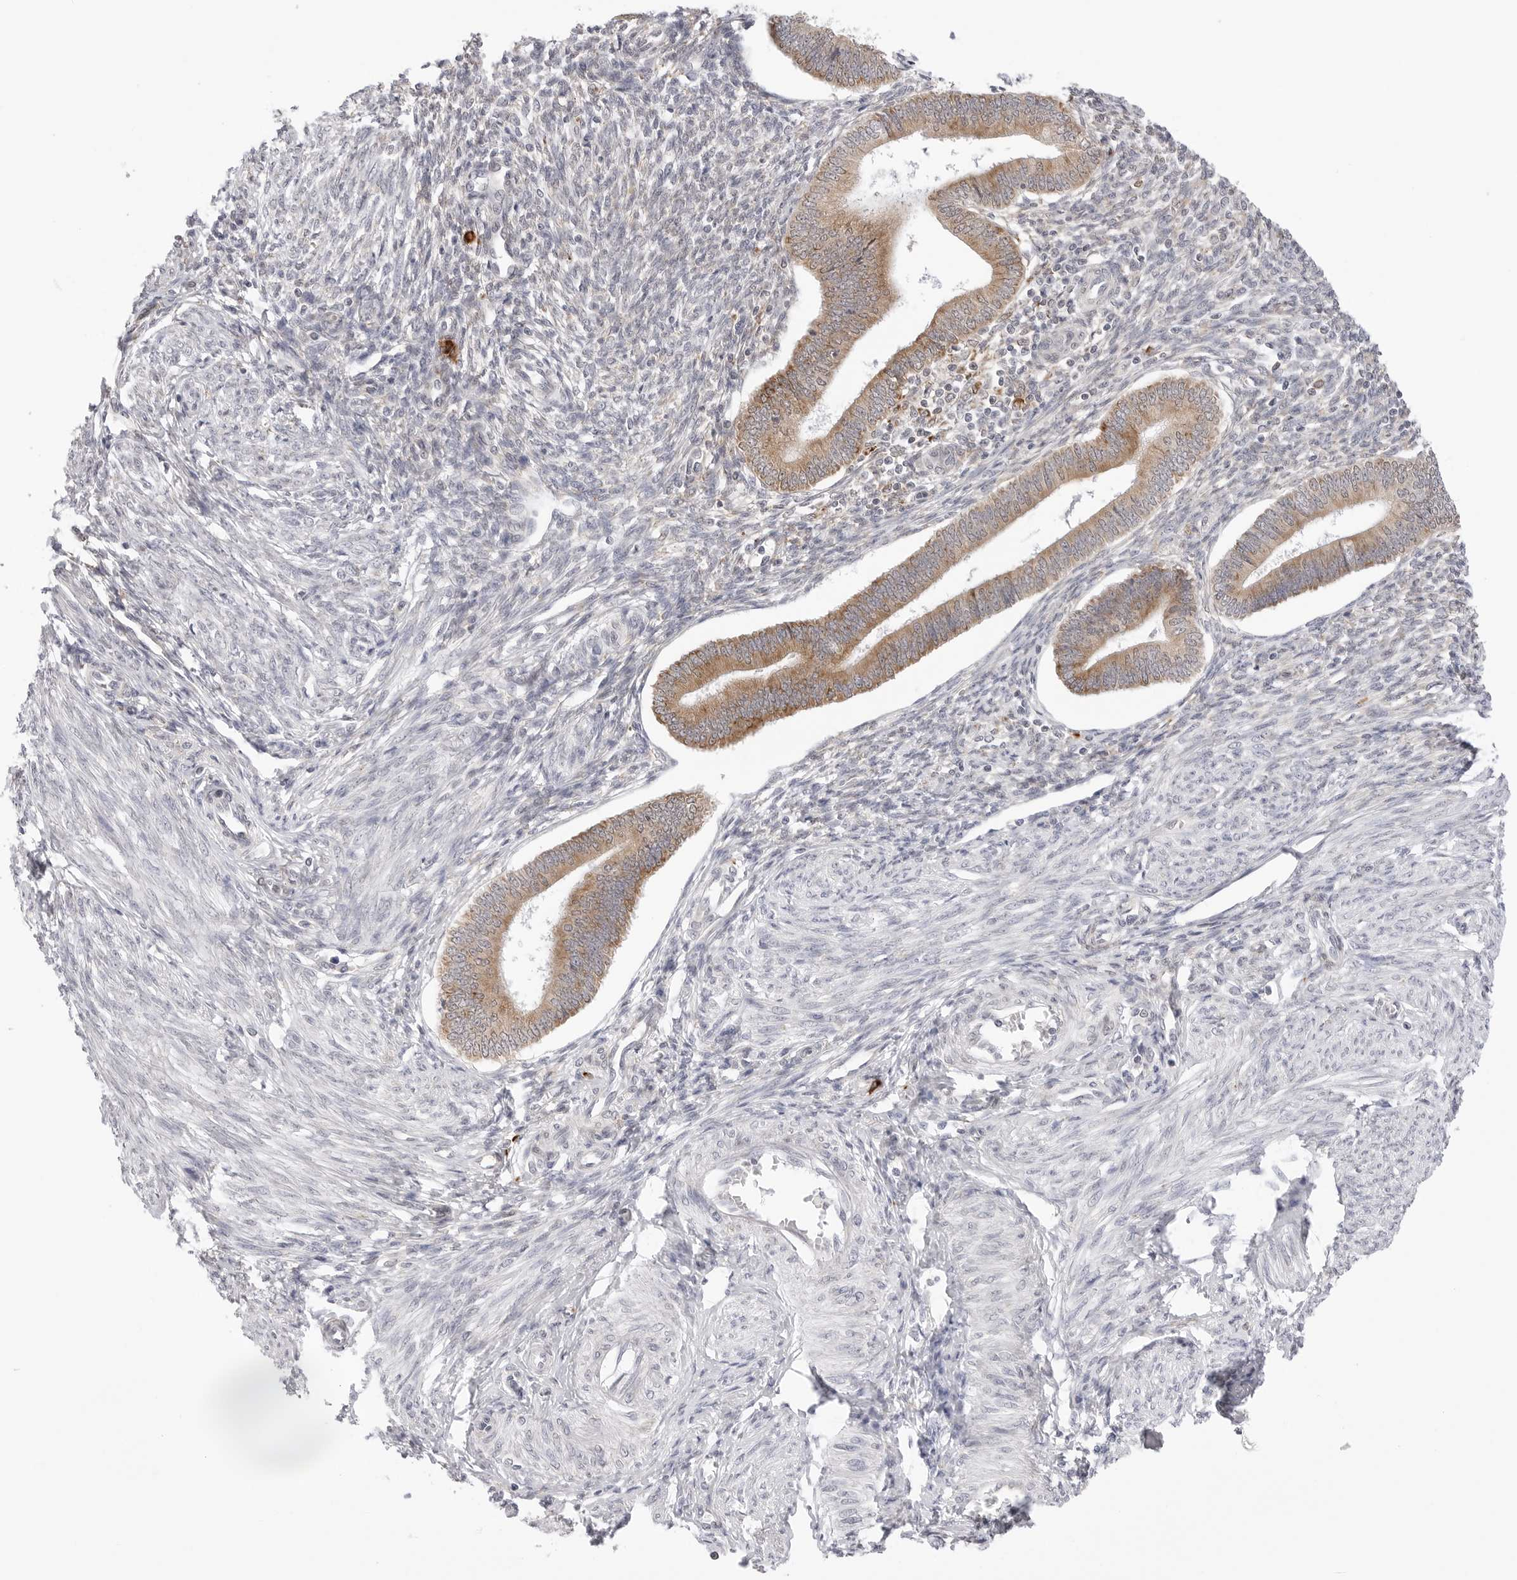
{"staining": {"intensity": "negative", "quantity": "none", "location": "none"}, "tissue": "endometrium", "cell_type": "Cells in endometrial stroma", "image_type": "normal", "snomed": [{"axis": "morphology", "description": "Normal tissue, NOS"}, {"axis": "topography", "description": "Endometrium"}], "caption": "DAB (3,3'-diaminobenzidine) immunohistochemical staining of normal human endometrium reveals no significant expression in cells in endometrial stroma.", "gene": "RPN1", "patient": {"sex": "female", "age": 46}}